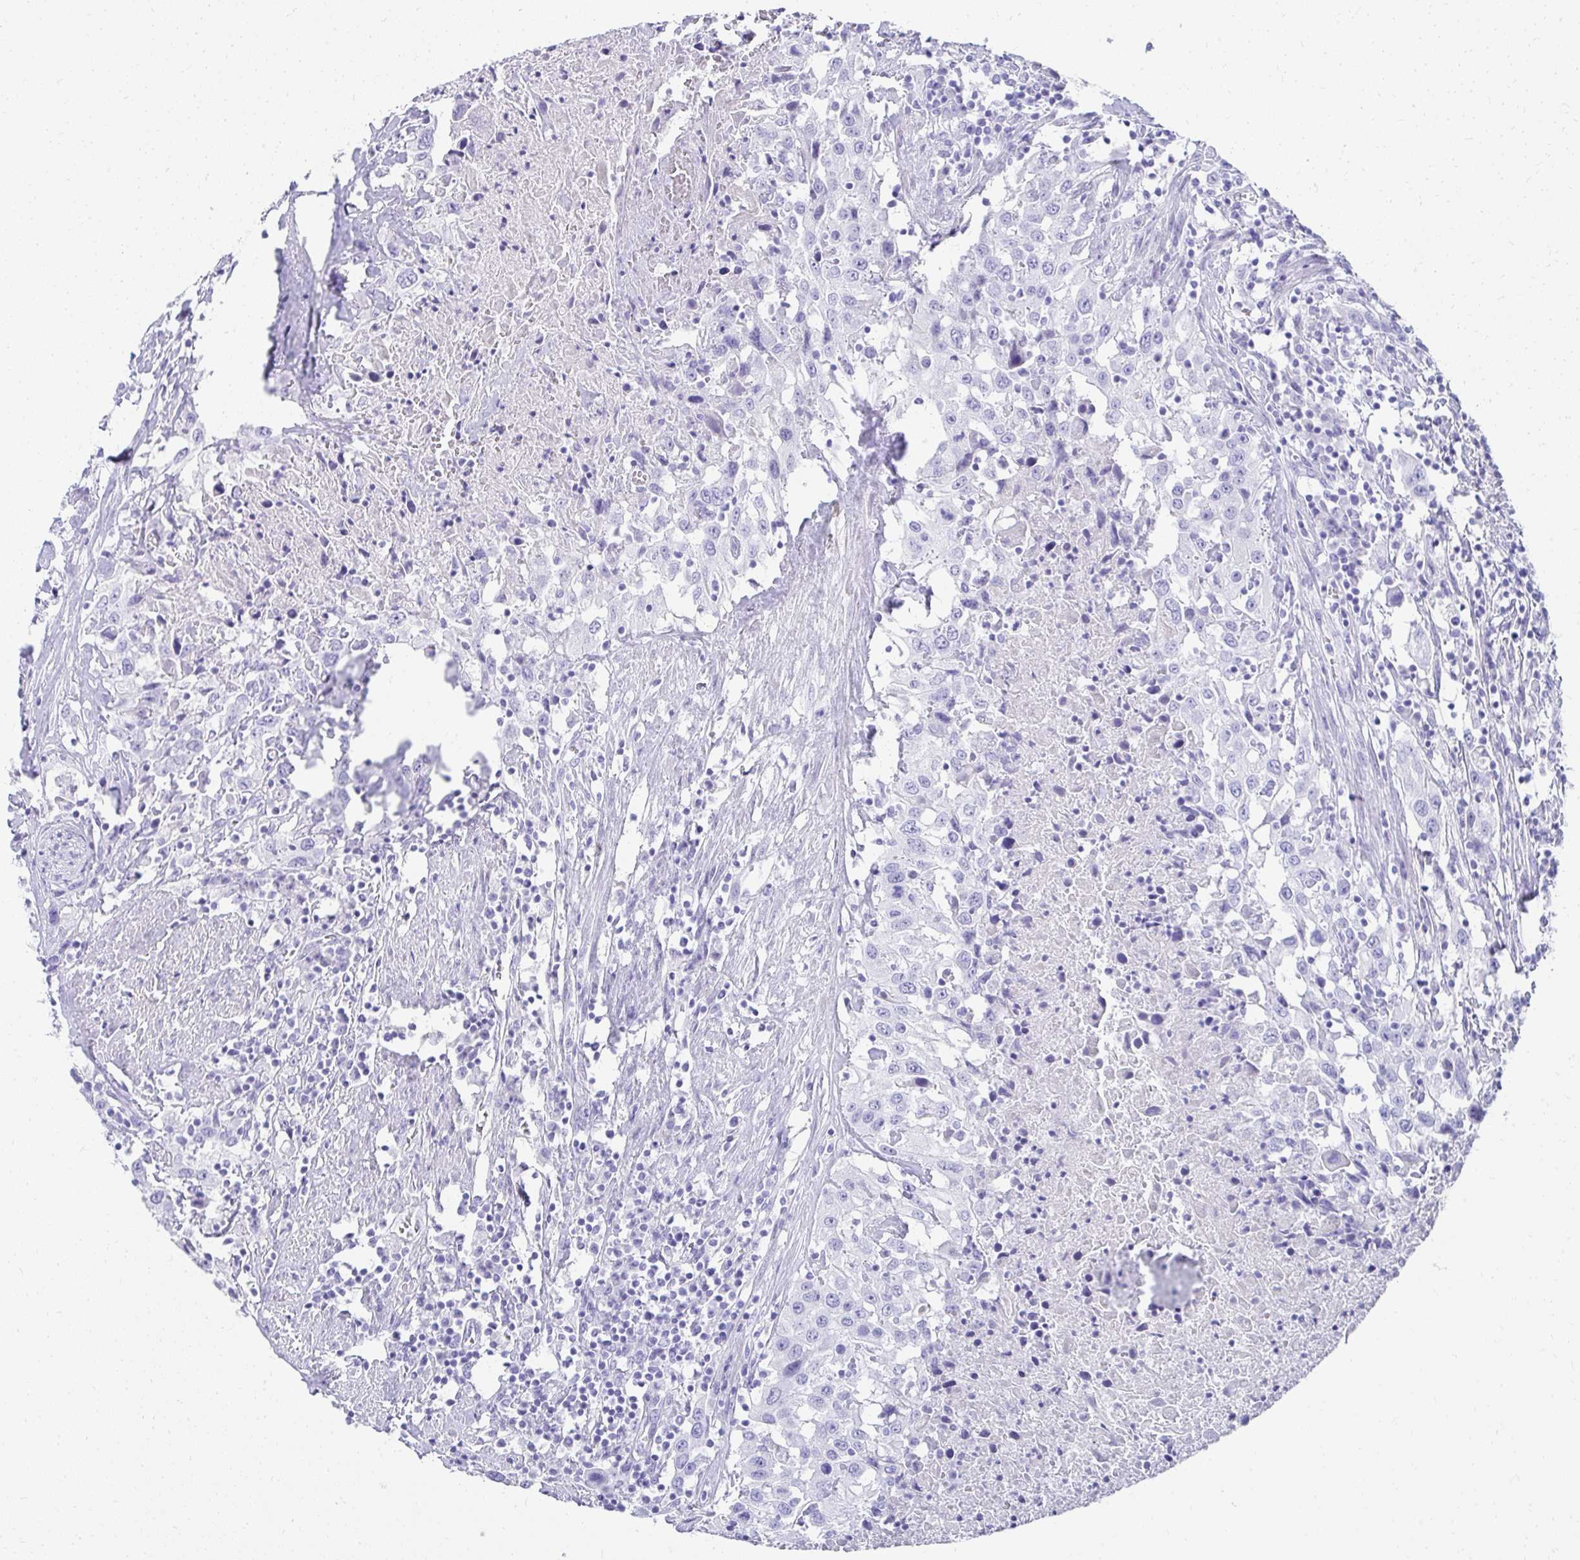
{"staining": {"intensity": "negative", "quantity": "none", "location": "none"}, "tissue": "urothelial cancer", "cell_type": "Tumor cells", "image_type": "cancer", "snomed": [{"axis": "morphology", "description": "Urothelial carcinoma, High grade"}, {"axis": "topography", "description": "Urinary bladder"}], "caption": "Immunohistochemical staining of human high-grade urothelial carcinoma displays no significant staining in tumor cells.", "gene": "TNNT1", "patient": {"sex": "male", "age": 61}}